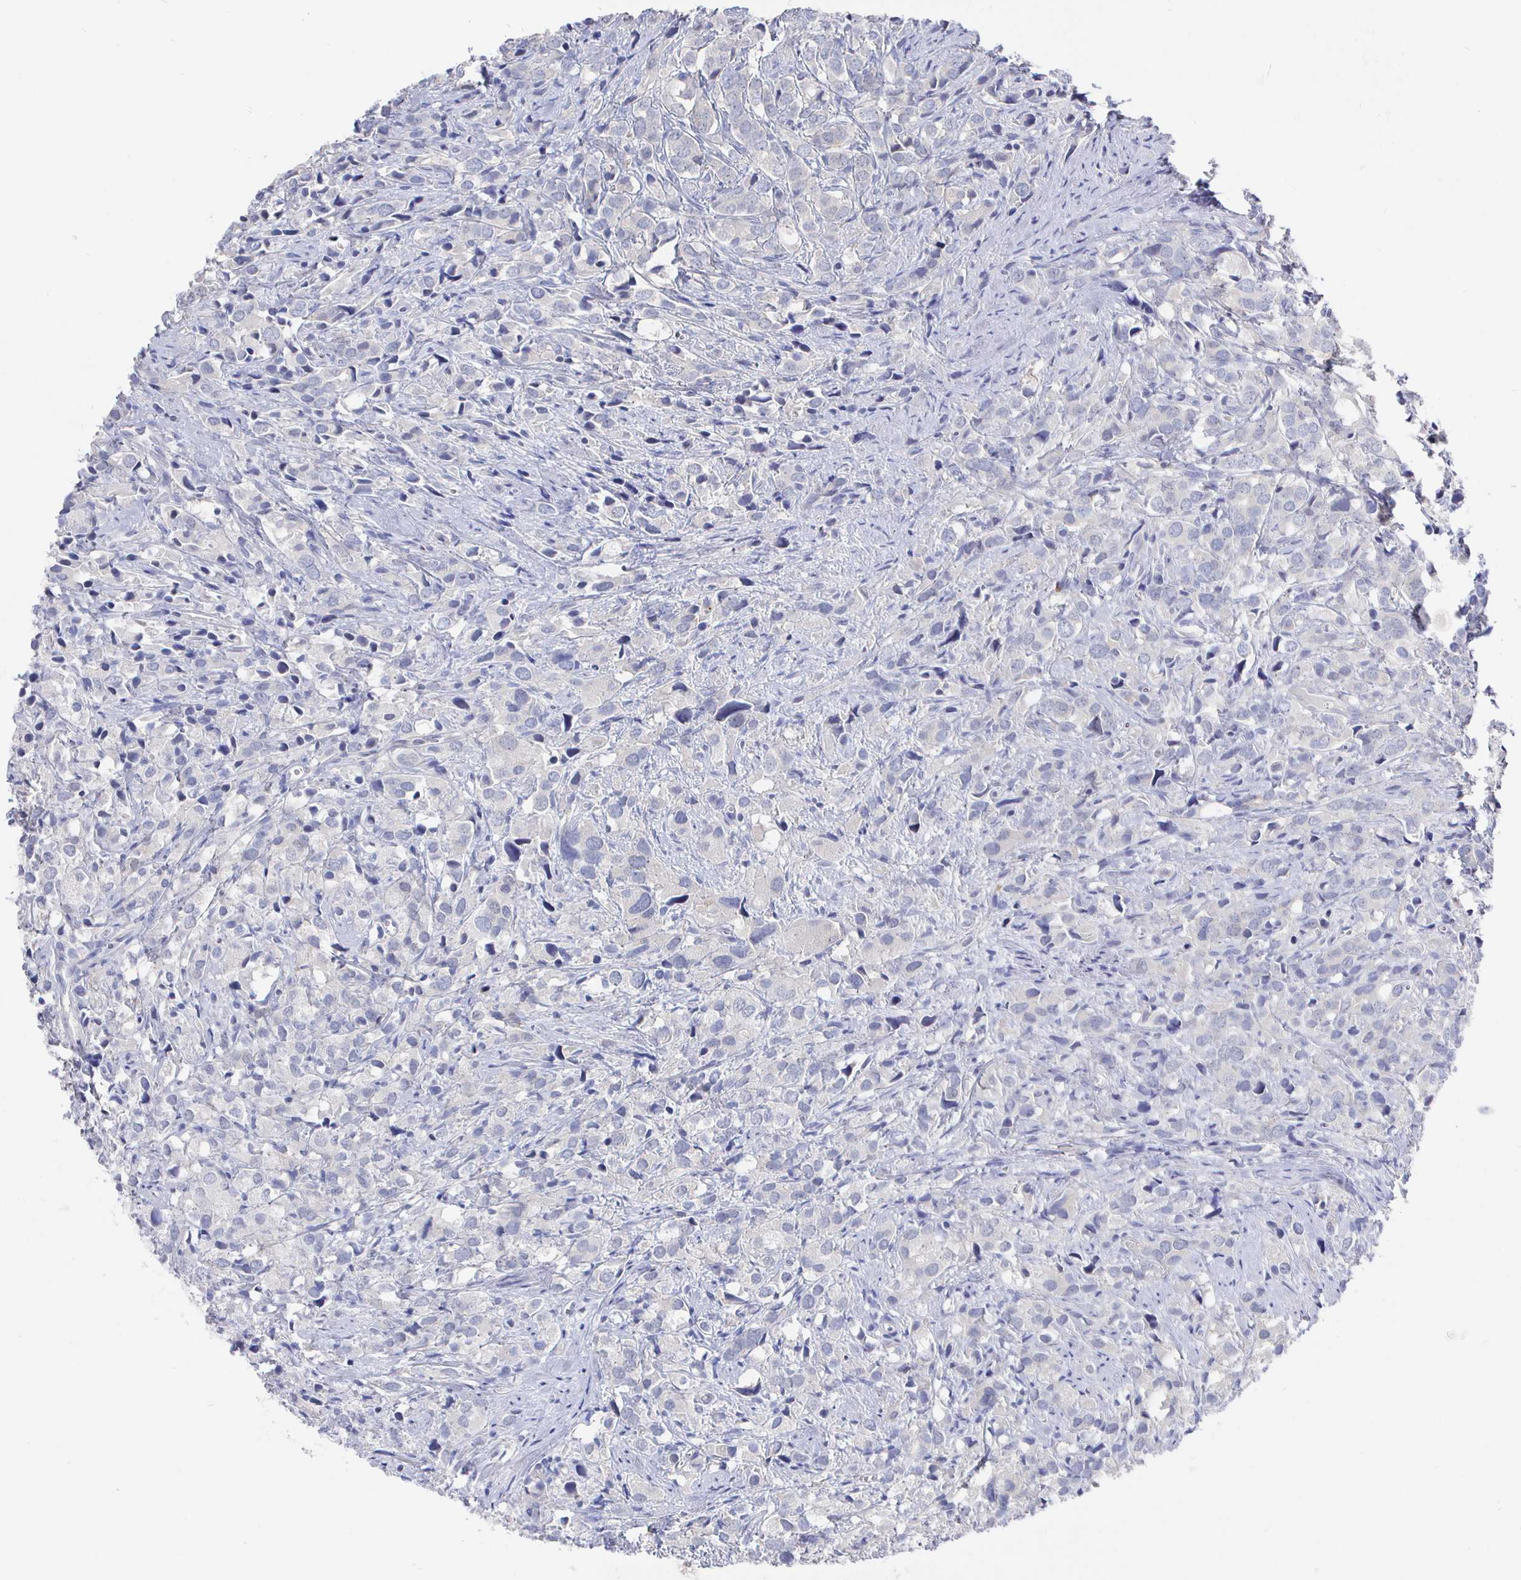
{"staining": {"intensity": "negative", "quantity": "none", "location": "none"}, "tissue": "prostate cancer", "cell_type": "Tumor cells", "image_type": "cancer", "snomed": [{"axis": "morphology", "description": "Adenocarcinoma, High grade"}, {"axis": "topography", "description": "Prostate"}], "caption": "IHC histopathology image of neoplastic tissue: prostate cancer (adenocarcinoma (high-grade)) stained with DAB (3,3'-diaminobenzidine) demonstrates no significant protein expression in tumor cells.", "gene": "LRRC23", "patient": {"sex": "male", "age": 86}}